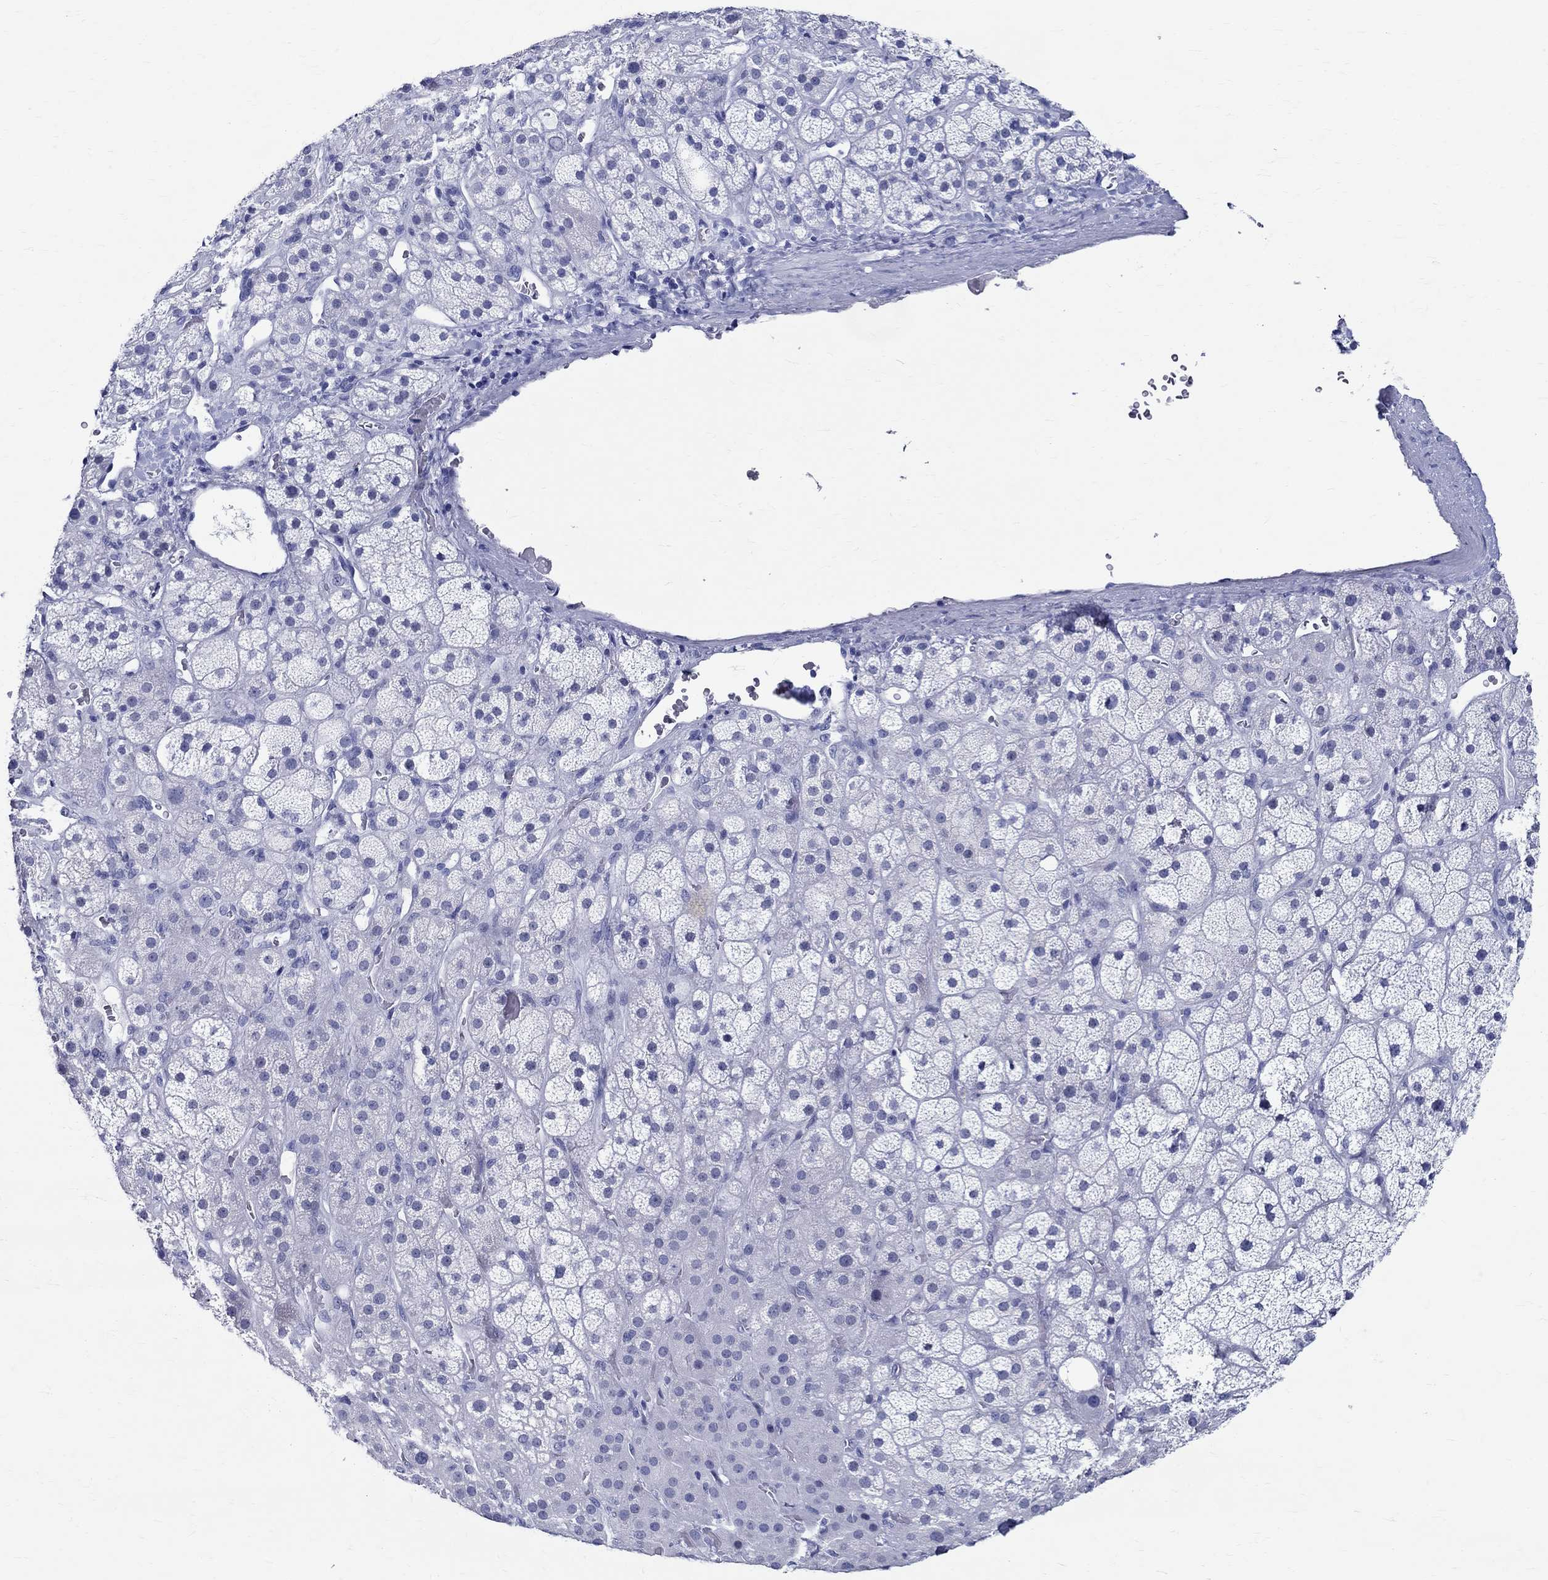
{"staining": {"intensity": "negative", "quantity": "none", "location": "none"}, "tissue": "adrenal gland", "cell_type": "Glandular cells", "image_type": "normal", "snomed": [{"axis": "morphology", "description": "Normal tissue, NOS"}, {"axis": "topography", "description": "Adrenal gland"}], "caption": "Immunohistochemistry histopathology image of benign adrenal gland: human adrenal gland stained with DAB (3,3'-diaminobenzidine) displays no significant protein expression in glandular cells.", "gene": "BSPRY", "patient": {"sex": "male", "age": 57}}